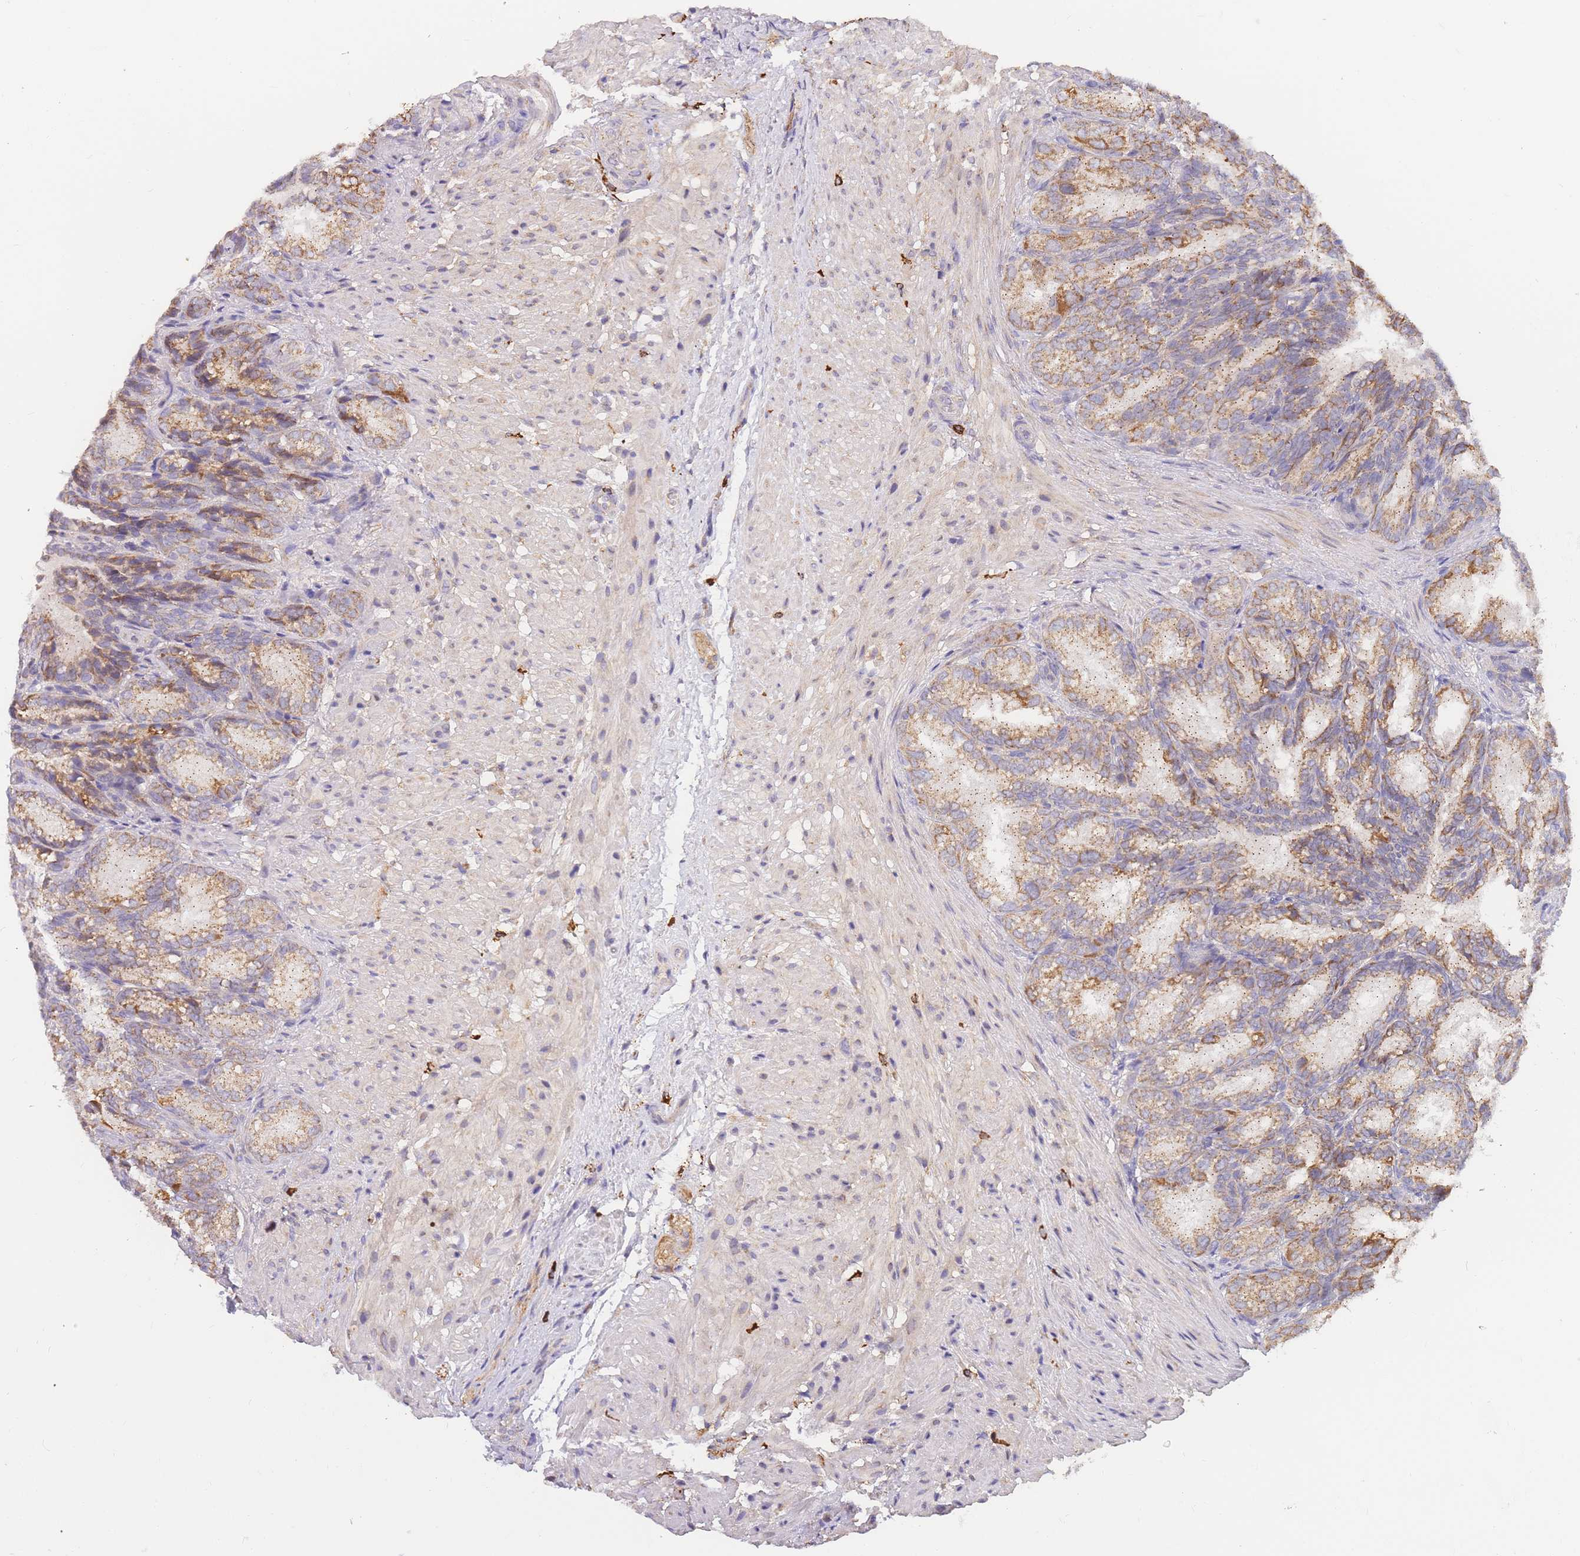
{"staining": {"intensity": "moderate", "quantity": ">75%", "location": "cytoplasmic/membranous"}, "tissue": "seminal vesicle", "cell_type": "Glandular cells", "image_type": "normal", "snomed": [{"axis": "morphology", "description": "Normal tissue, NOS"}, {"axis": "topography", "description": "Seminal veicle"}], "caption": "DAB (3,3'-diaminobenzidine) immunohistochemical staining of normal human seminal vesicle shows moderate cytoplasmic/membranous protein positivity in about >75% of glandular cells.", "gene": "ADCY9", "patient": {"sex": "male", "age": 58}}